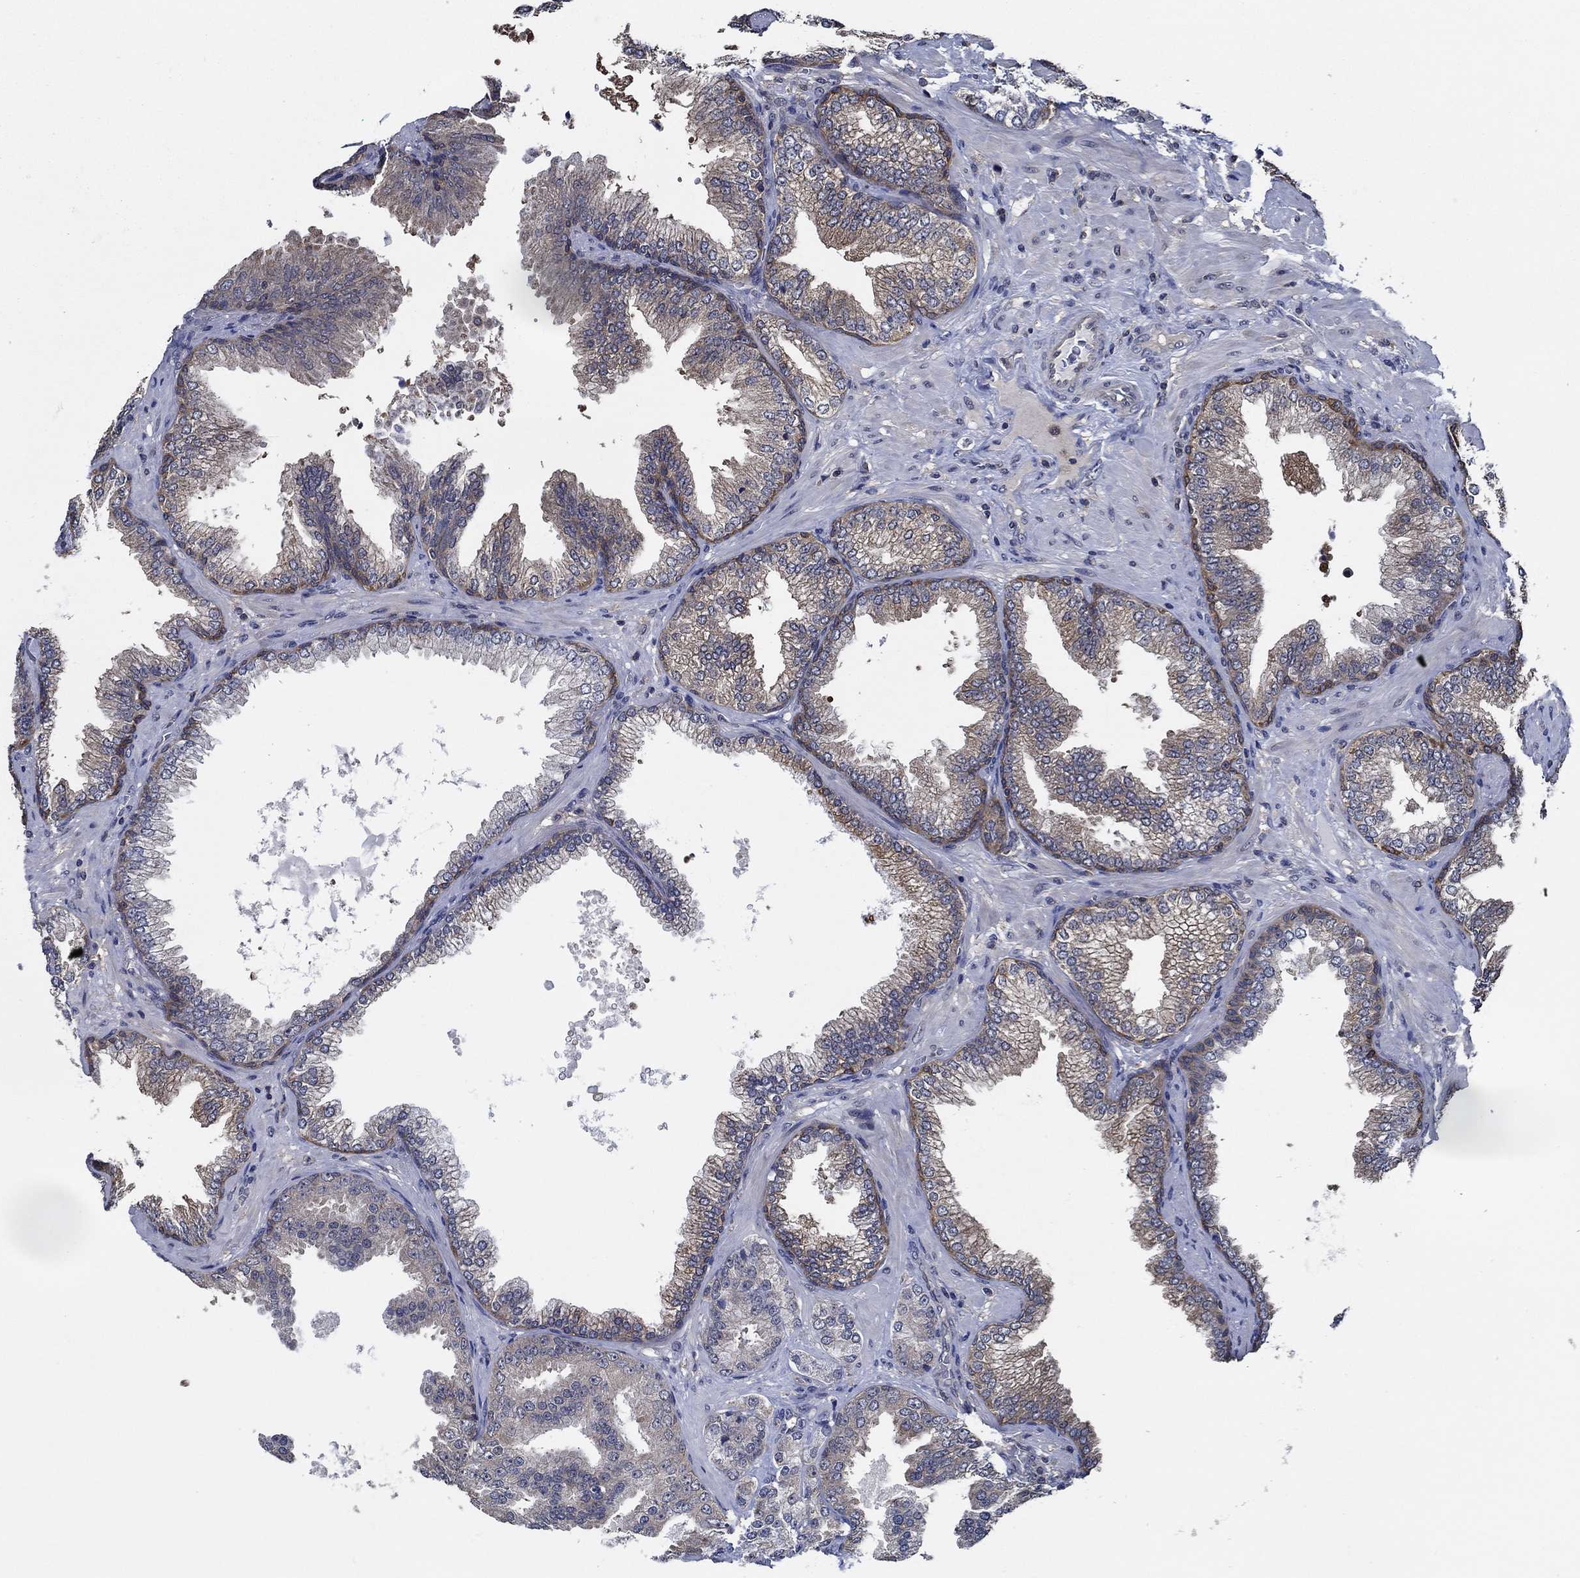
{"staining": {"intensity": "negative", "quantity": "none", "location": "none"}, "tissue": "prostate cancer", "cell_type": "Tumor cells", "image_type": "cancer", "snomed": [{"axis": "morphology", "description": "Adenocarcinoma, Low grade"}, {"axis": "topography", "description": "Prostate"}], "caption": "IHC of low-grade adenocarcinoma (prostate) demonstrates no expression in tumor cells.", "gene": "DACT1", "patient": {"sex": "male", "age": 68}}